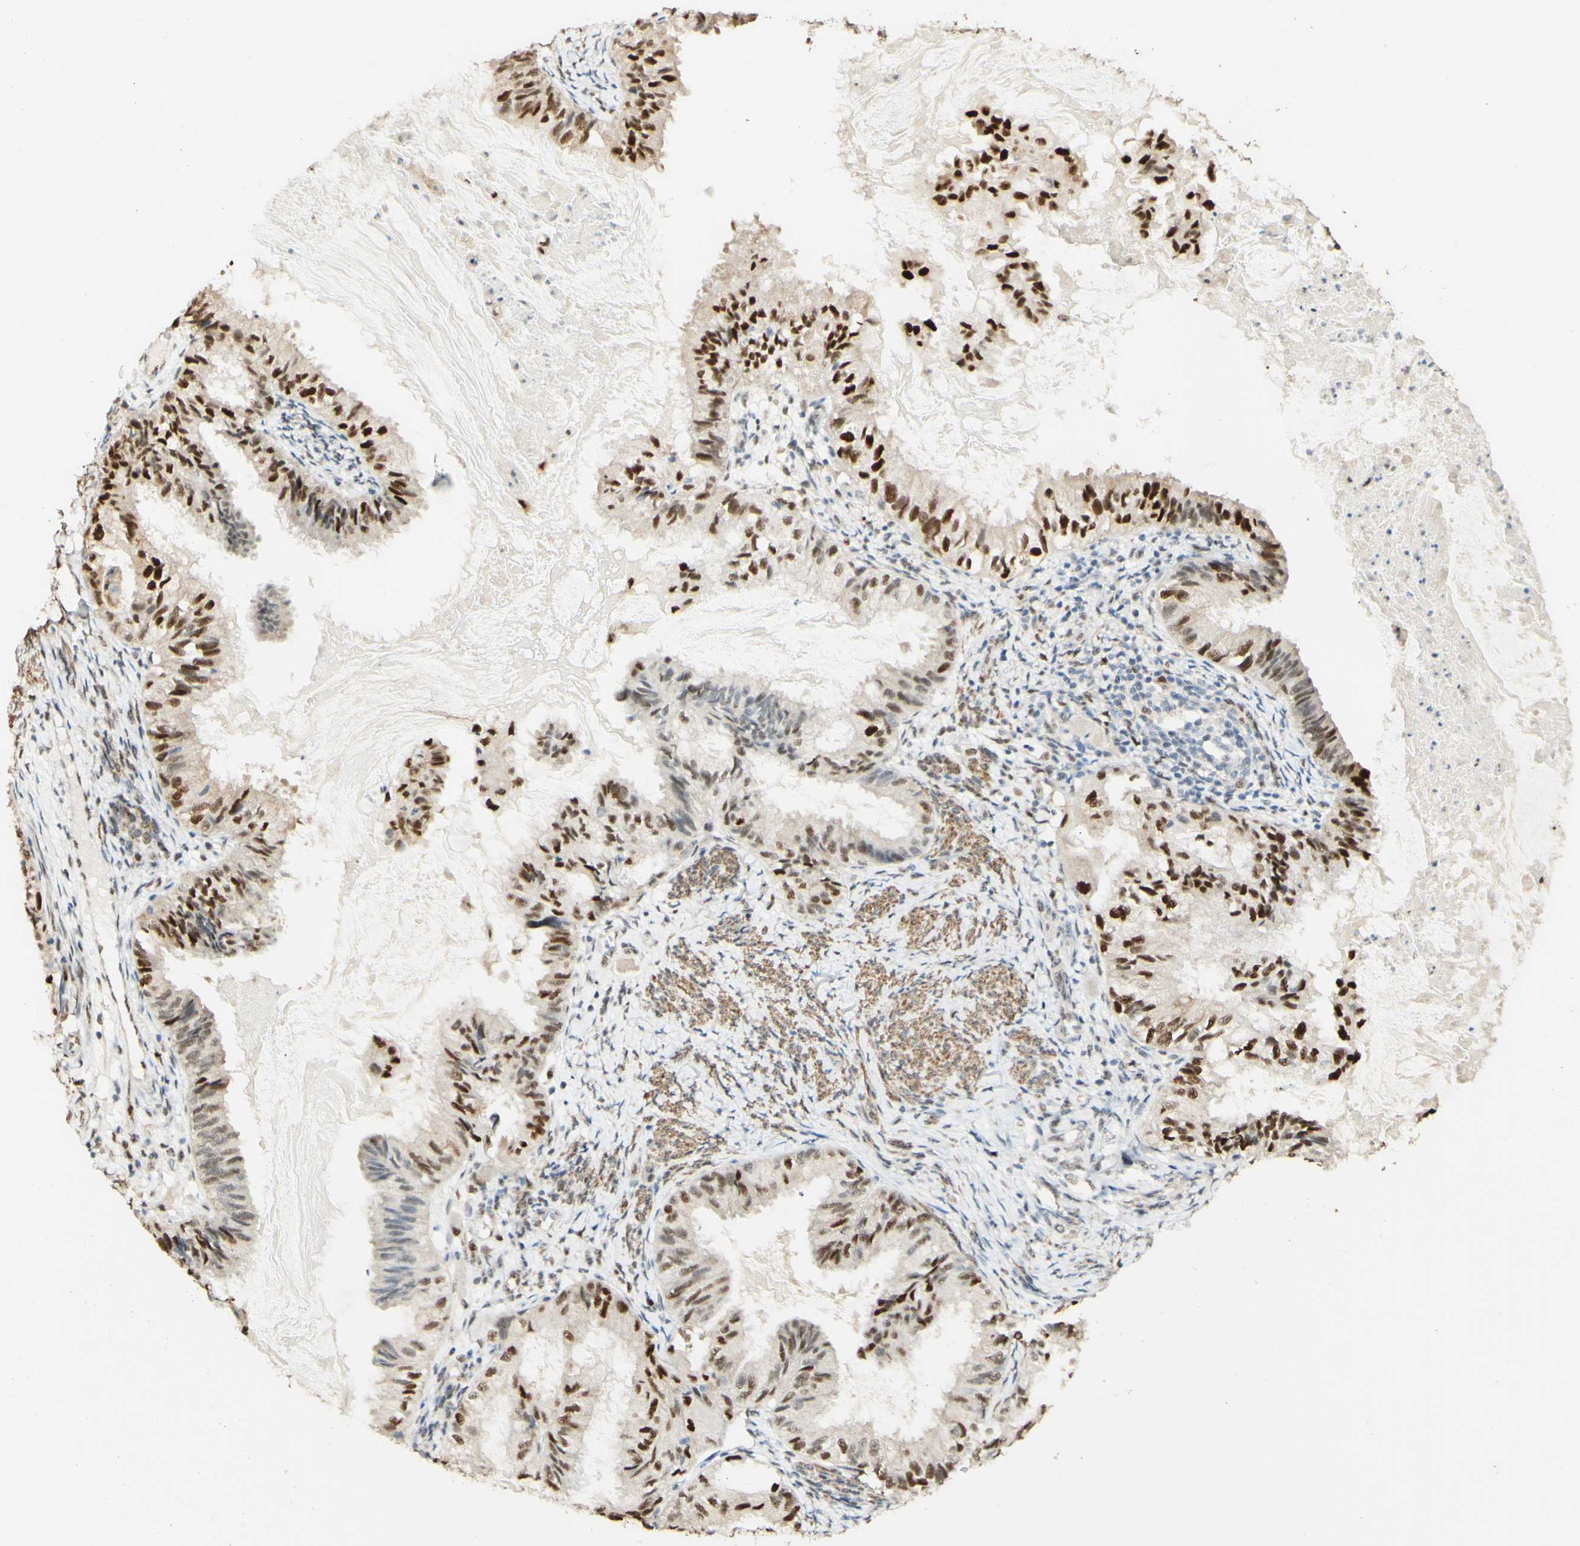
{"staining": {"intensity": "strong", "quantity": ">75%", "location": "nuclear"}, "tissue": "cervical cancer", "cell_type": "Tumor cells", "image_type": "cancer", "snomed": [{"axis": "morphology", "description": "Normal tissue, NOS"}, {"axis": "morphology", "description": "Adenocarcinoma, NOS"}, {"axis": "topography", "description": "Cervix"}, {"axis": "topography", "description": "Endometrium"}], "caption": "Immunohistochemical staining of cervical cancer (adenocarcinoma) shows high levels of strong nuclear protein staining in approximately >75% of tumor cells.", "gene": "MAP3K4", "patient": {"sex": "female", "age": 86}}